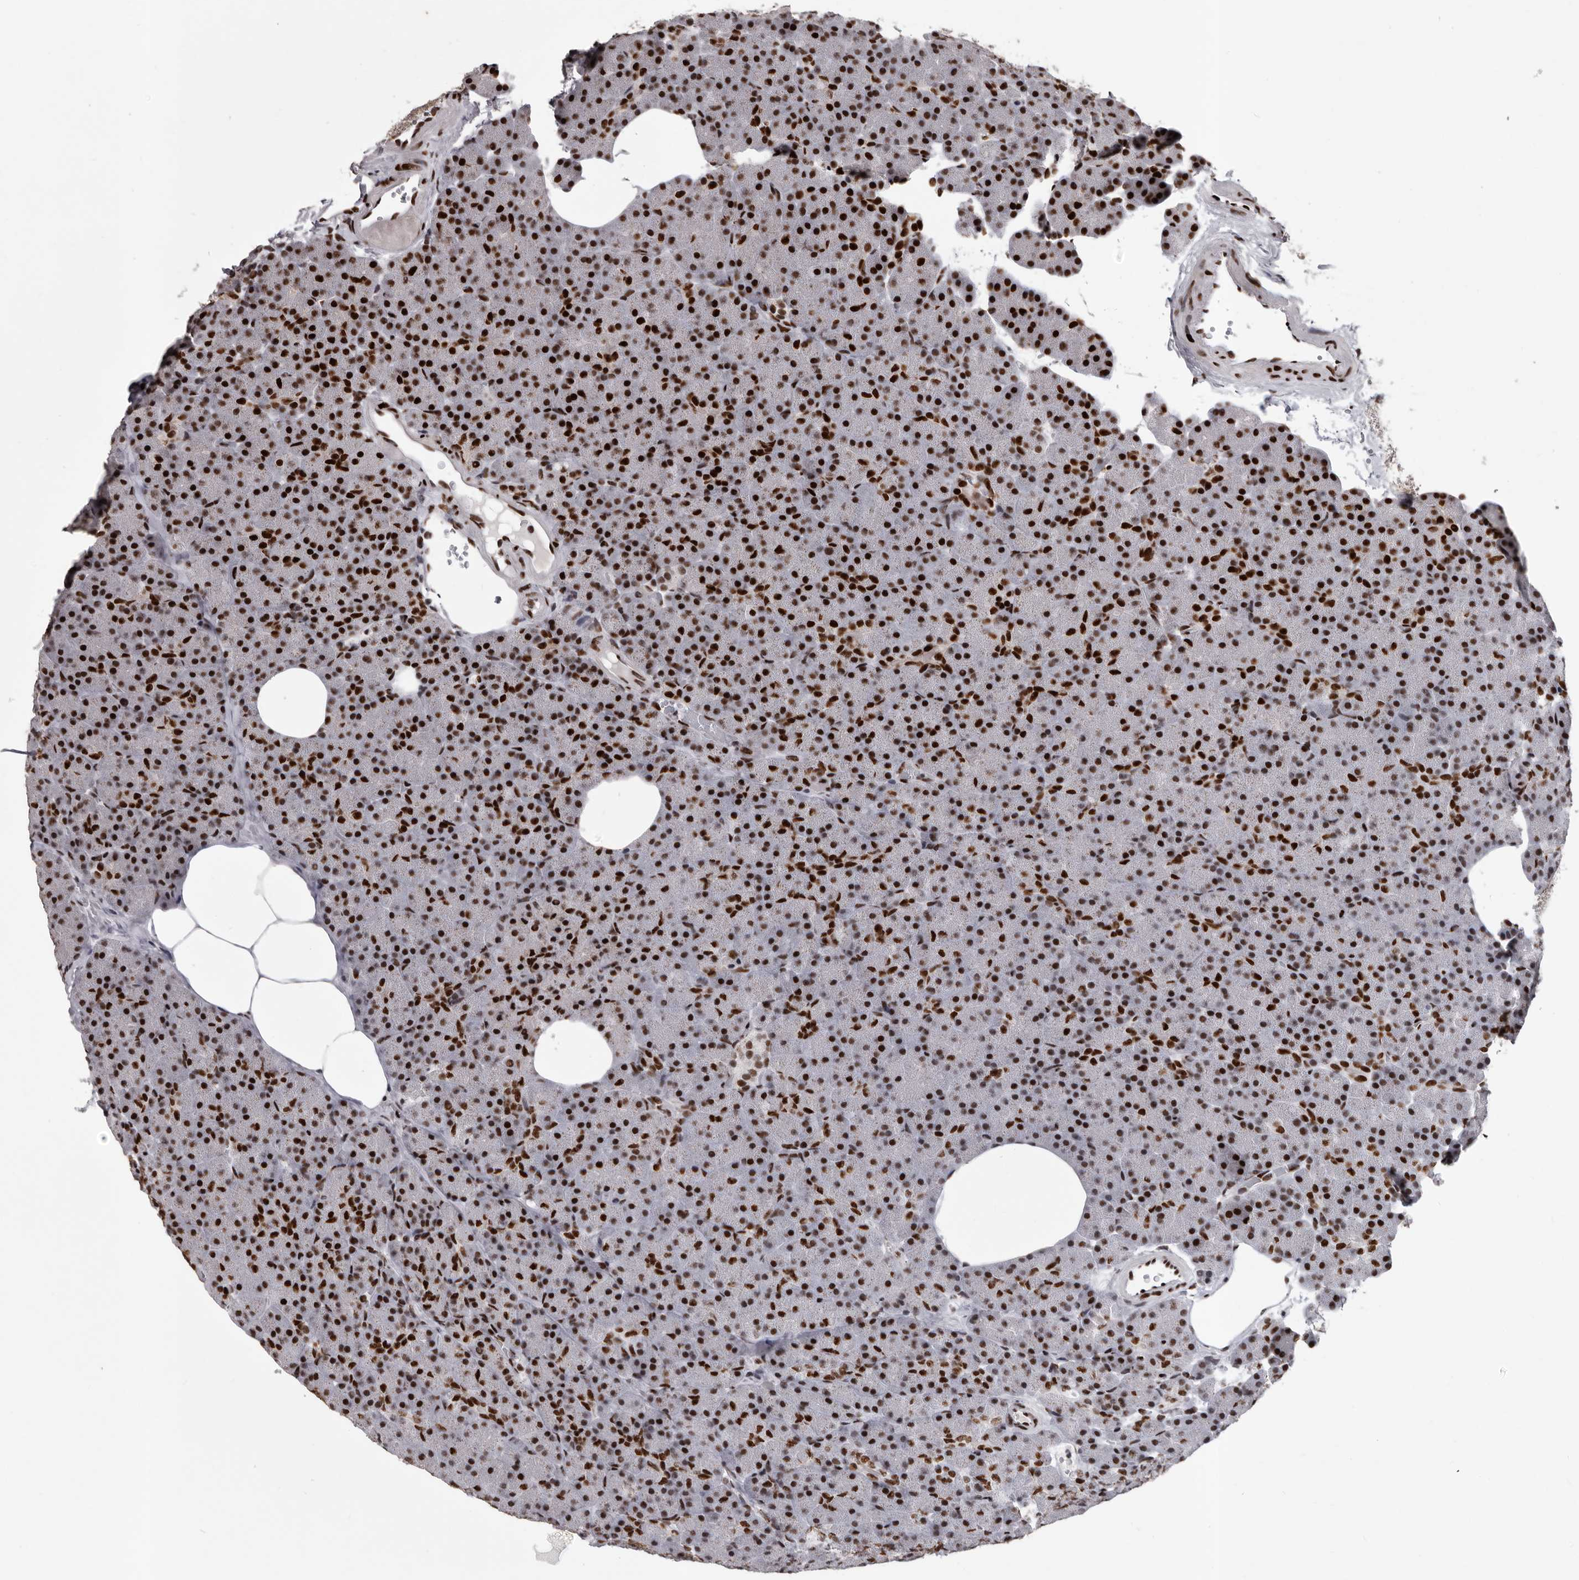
{"staining": {"intensity": "strong", "quantity": "25%-75%", "location": "nuclear"}, "tissue": "pancreas", "cell_type": "Exocrine glandular cells", "image_type": "normal", "snomed": [{"axis": "morphology", "description": "Normal tissue, NOS"}, {"axis": "morphology", "description": "Carcinoid, malignant, NOS"}, {"axis": "topography", "description": "Pancreas"}], "caption": "A high amount of strong nuclear staining is seen in approximately 25%-75% of exocrine glandular cells in normal pancreas. (Stains: DAB (3,3'-diaminobenzidine) in brown, nuclei in blue, Microscopy: brightfield microscopy at high magnification).", "gene": "NUMA1", "patient": {"sex": "female", "age": 35}}